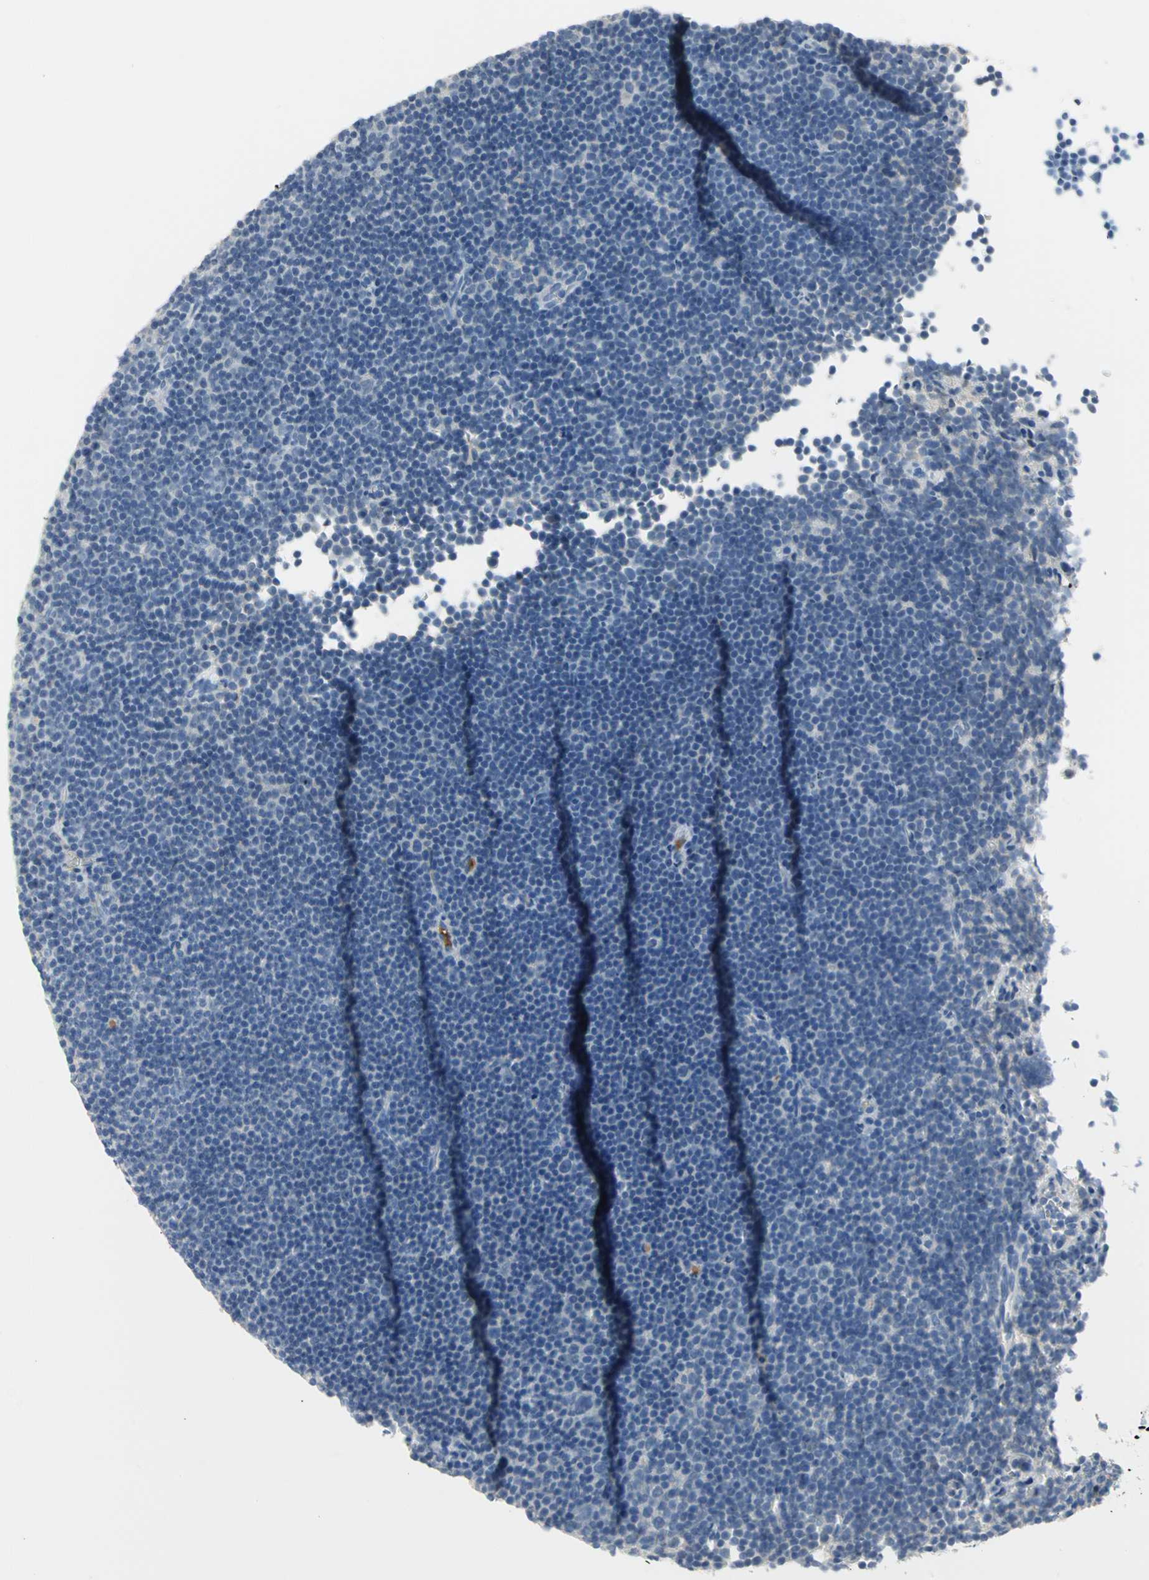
{"staining": {"intensity": "negative", "quantity": "none", "location": "none"}, "tissue": "lymphoma", "cell_type": "Tumor cells", "image_type": "cancer", "snomed": [{"axis": "morphology", "description": "Malignant lymphoma, non-Hodgkin's type, Low grade"}, {"axis": "topography", "description": "Lymph node"}], "caption": "Tumor cells are negative for brown protein staining in low-grade malignant lymphoma, non-Hodgkin's type. The staining was performed using DAB (3,3'-diaminobenzidine) to visualize the protein expression in brown, while the nuclei were stained in blue with hematoxylin (Magnification: 20x).", "gene": "ZIC1", "patient": {"sex": "female", "age": 67}}